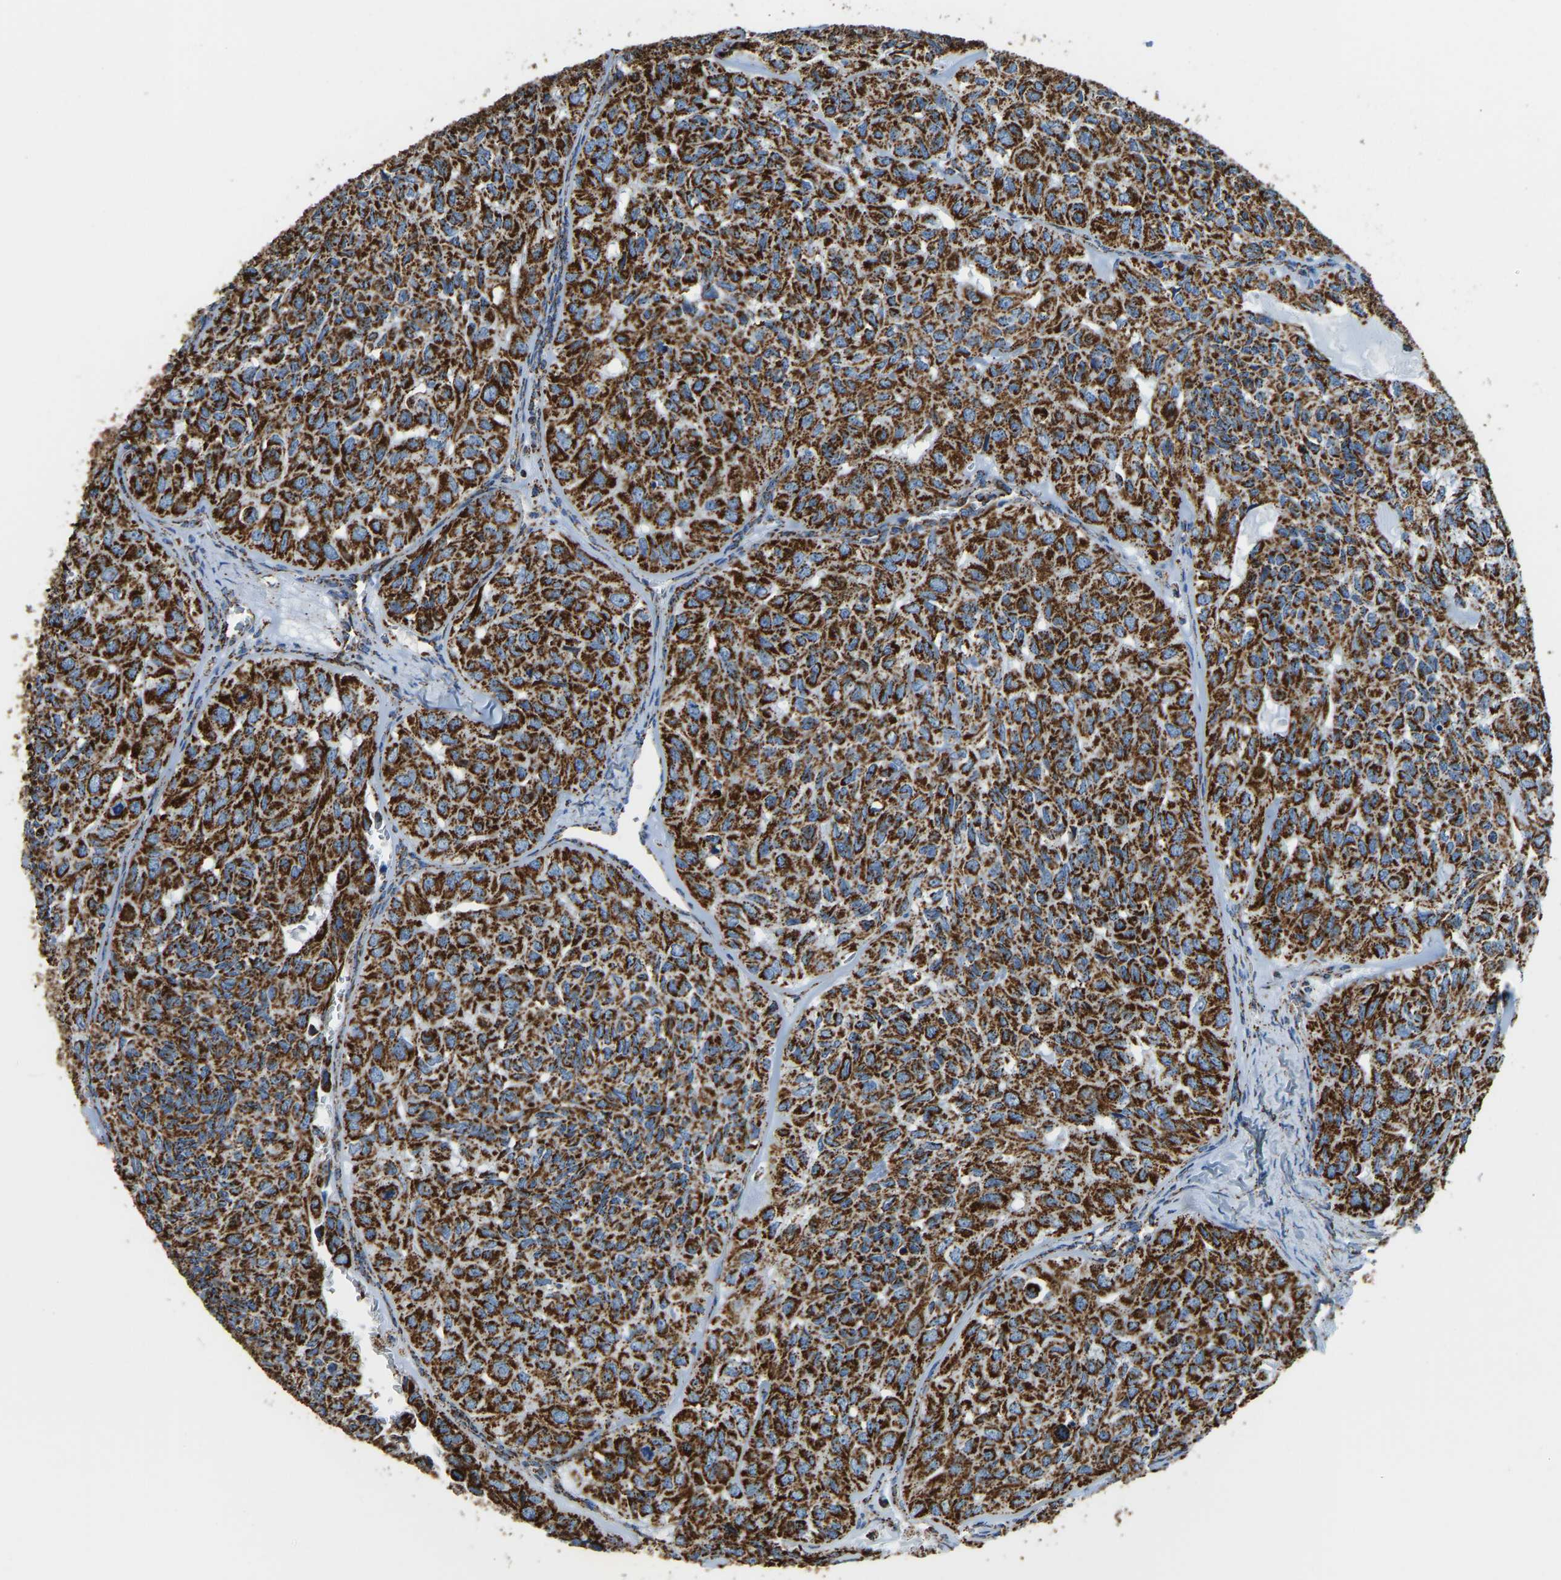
{"staining": {"intensity": "strong", "quantity": ">75%", "location": "cytoplasmic/membranous"}, "tissue": "head and neck cancer", "cell_type": "Tumor cells", "image_type": "cancer", "snomed": [{"axis": "morphology", "description": "Adenocarcinoma, NOS"}, {"axis": "topography", "description": "Salivary gland, NOS"}, {"axis": "topography", "description": "Head-Neck"}], "caption": "Immunohistochemistry (IHC) photomicrograph of human head and neck cancer stained for a protein (brown), which reveals high levels of strong cytoplasmic/membranous staining in approximately >75% of tumor cells.", "gene": "IRX6", "patient": {"sex": "female", "age": 76}}